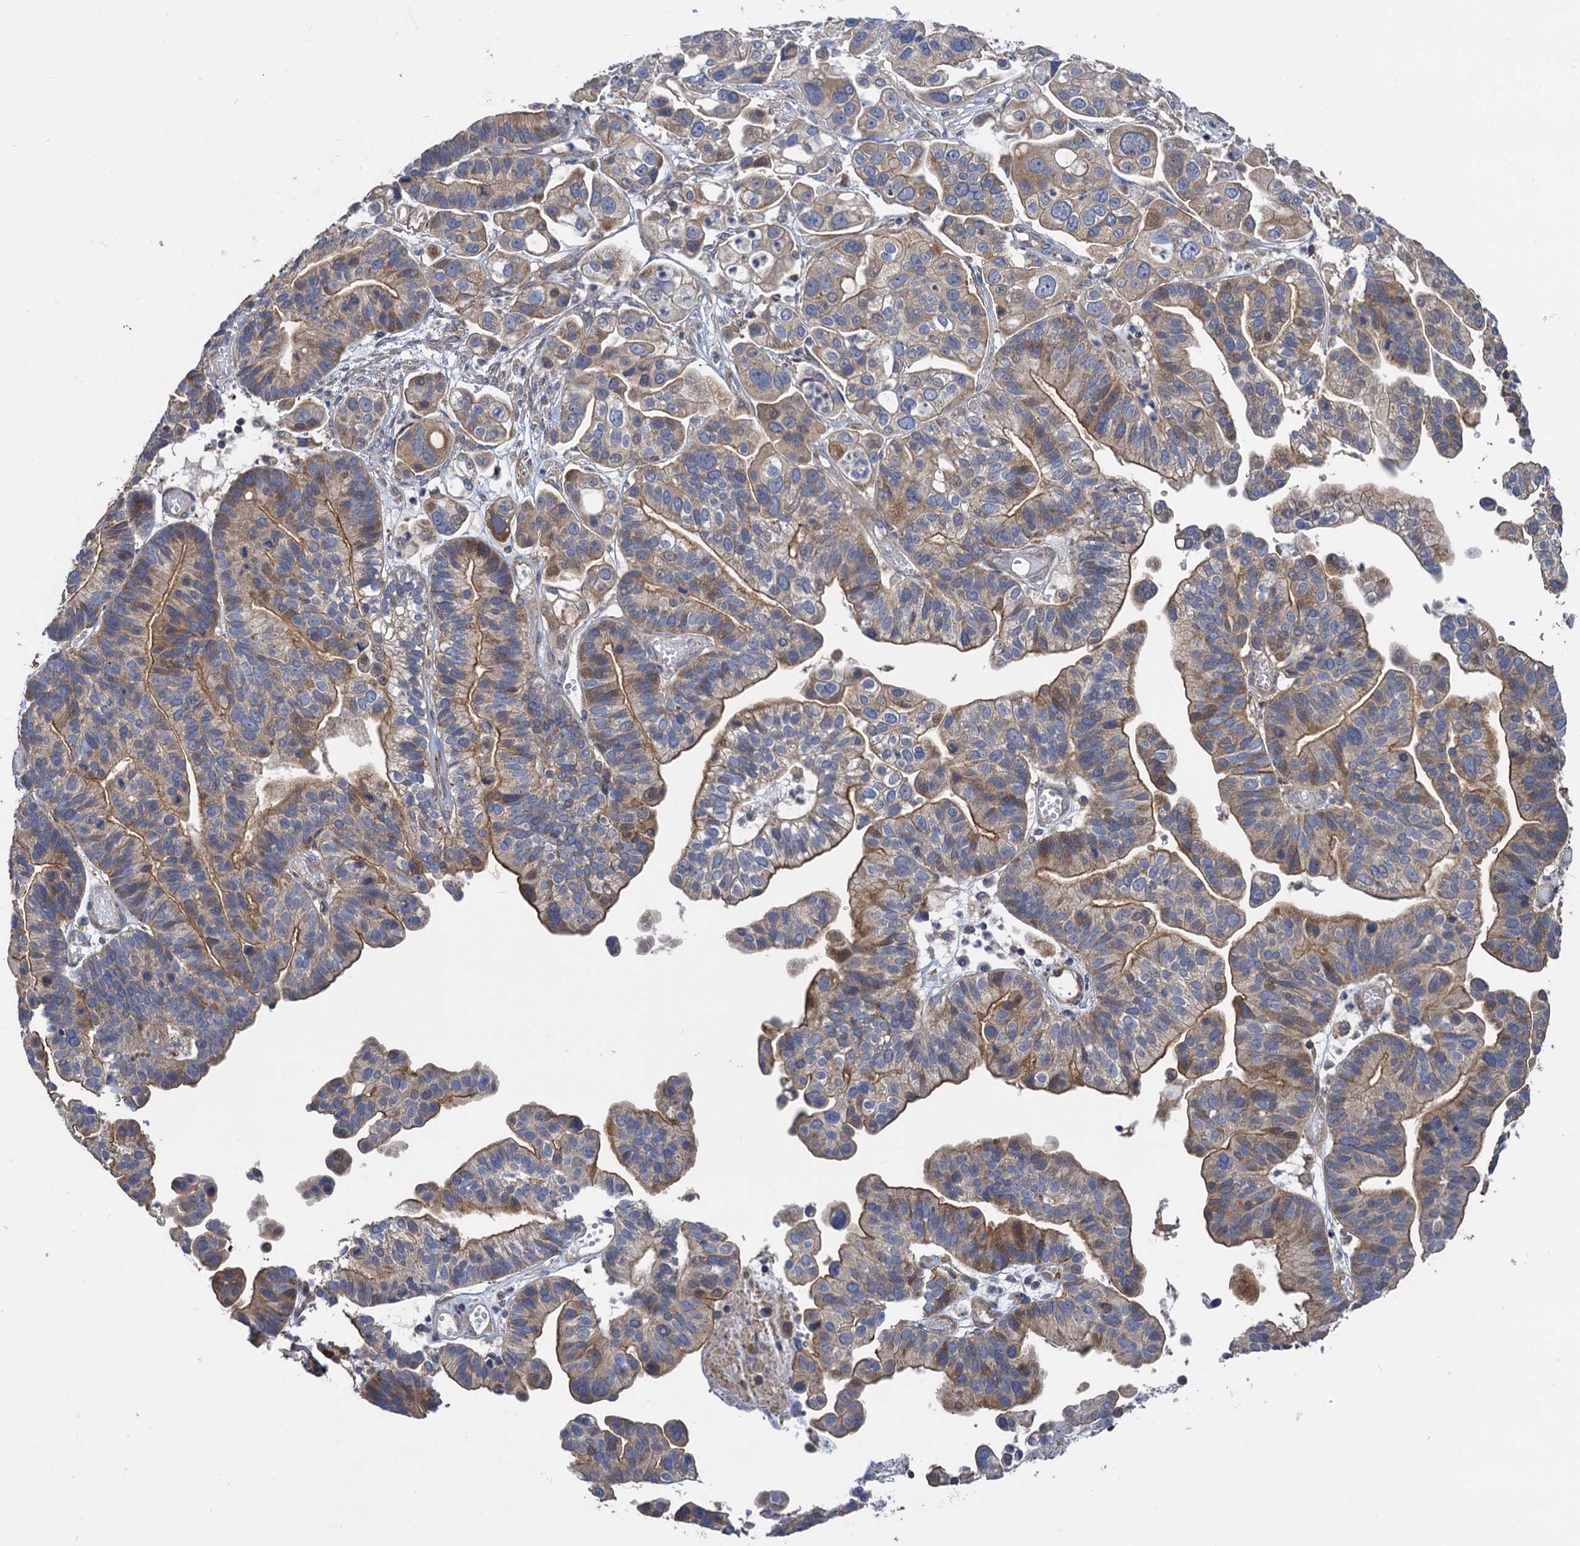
{"staining": {"intensity": "moderate", "quantity": "25%-75%", "location": "cytoplasmic/membranous"}, "tissue": "ovarian cancer", "cell_type": "Tumor cells", "image_type": "cancer", "snomed": [{"axis": "morphology", "description": "Cystadenocarcinoma, serous, NOS"}, {"axis": "topography", "description": "Ovary"}], "caption": "IHC histopathology image of neoplastic tissue: ovarian cancer (serous cystadenocarcinoma) stained using immunohistochemistry (IHC) shows medium levels of moderate protein expression localized specifically in the cytoplasmic/membranous of tumor cells, appearing as a cytoplasmic/membranous brown color.", "gene": "WDR88", "patient": {"sex": "female", "age": 56}}